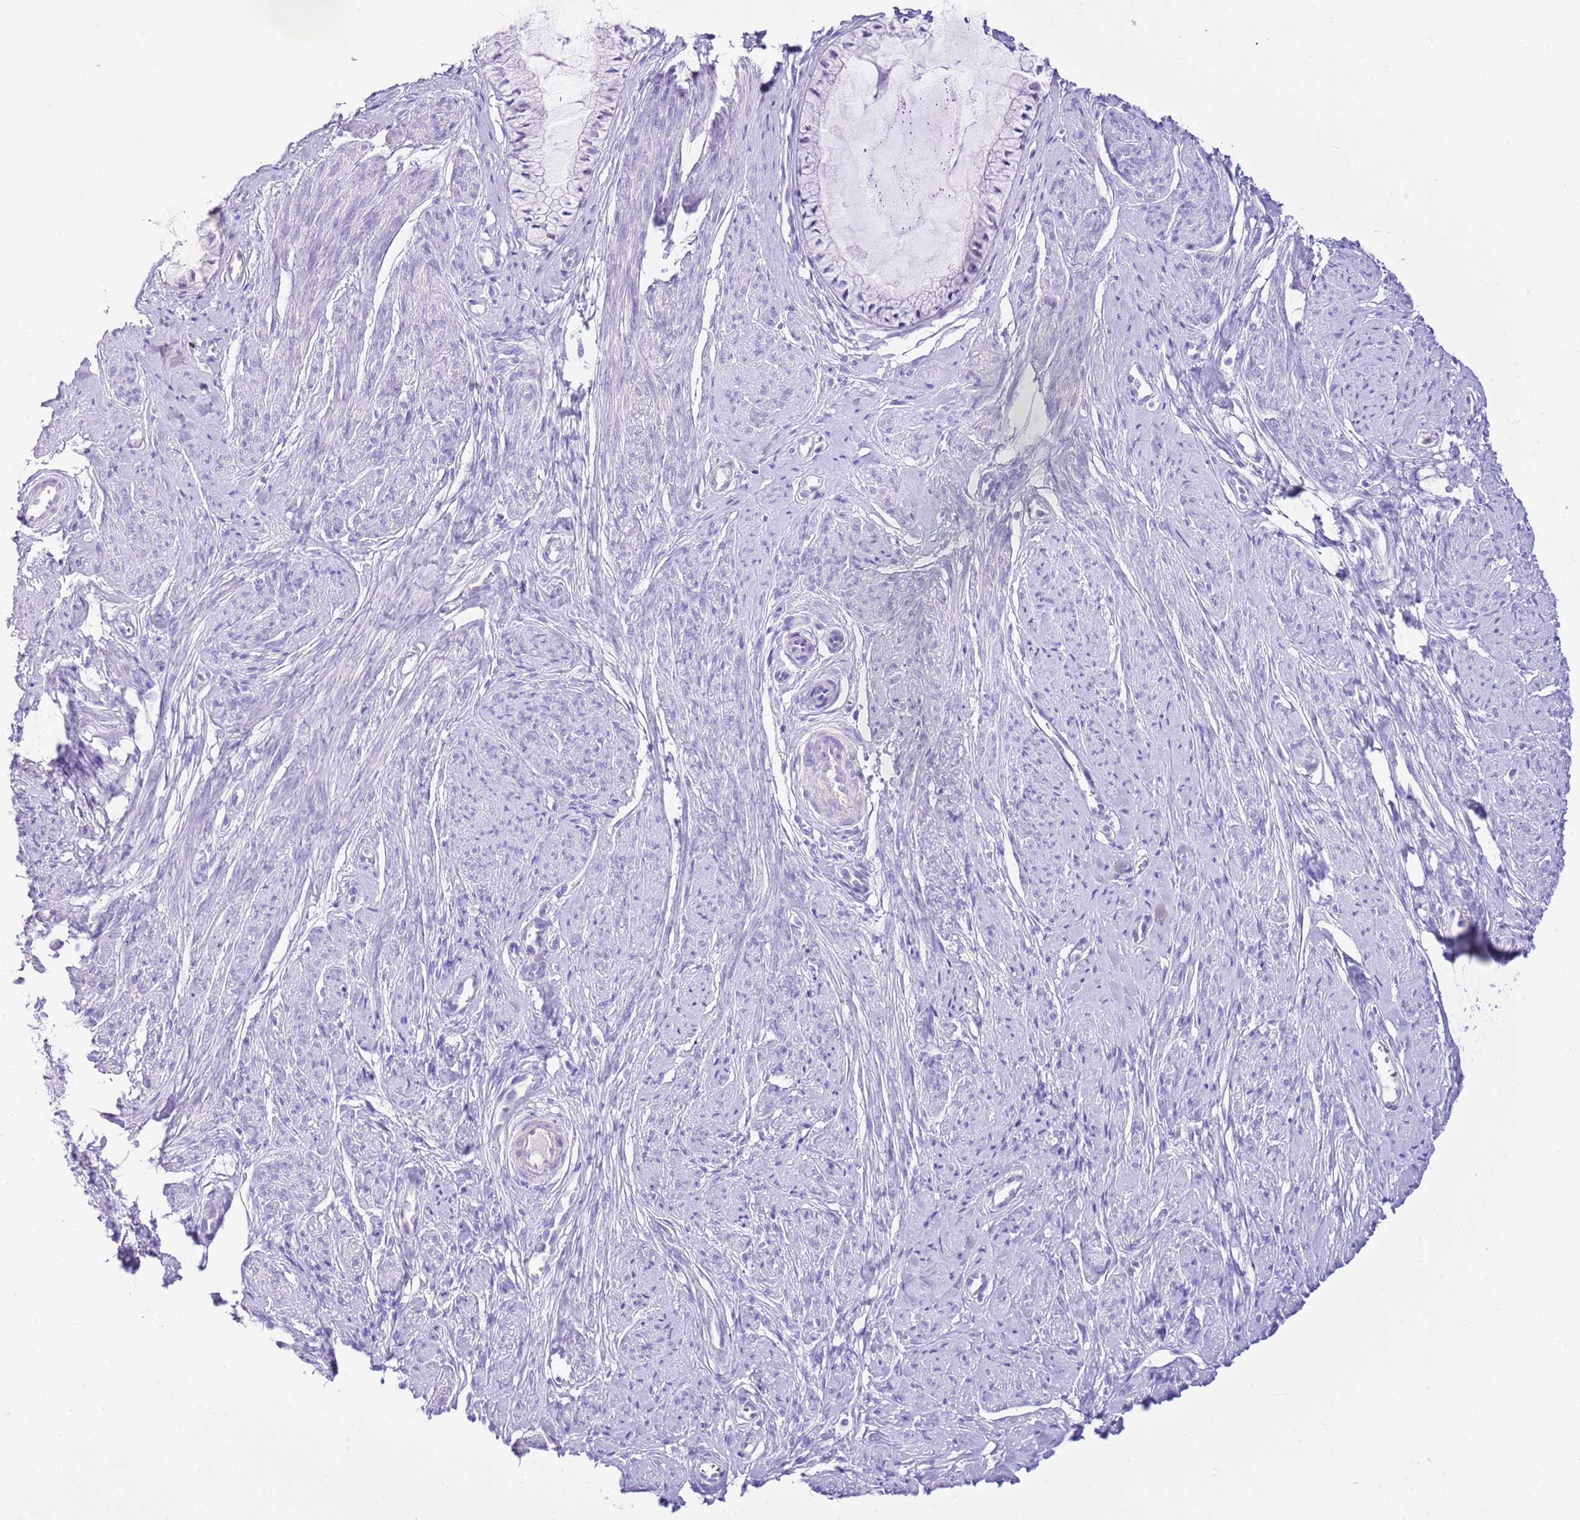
{"staining": {"intensity": "negative", "quantity": "none", "location": "none"}, "tissue": "cervix", "cell_type": "Glandular cells", "image_type": "normal", "snomed": [{"axis": "morphology", "description": "Normal tissue, NOS"}, {"axis": "topography", "description": "Cervix"}], "caption": "Protein analysis of normal cervix demonstrates no significant positivity in glandular cells. Brightfield microscopy of immunohistochemistry (IHC) stained with DAB (brown) and hematoxylin (blue), captured at high magnification.", "gene": "BHLHA15", "patient": {"sex": "female", "age": 42}}